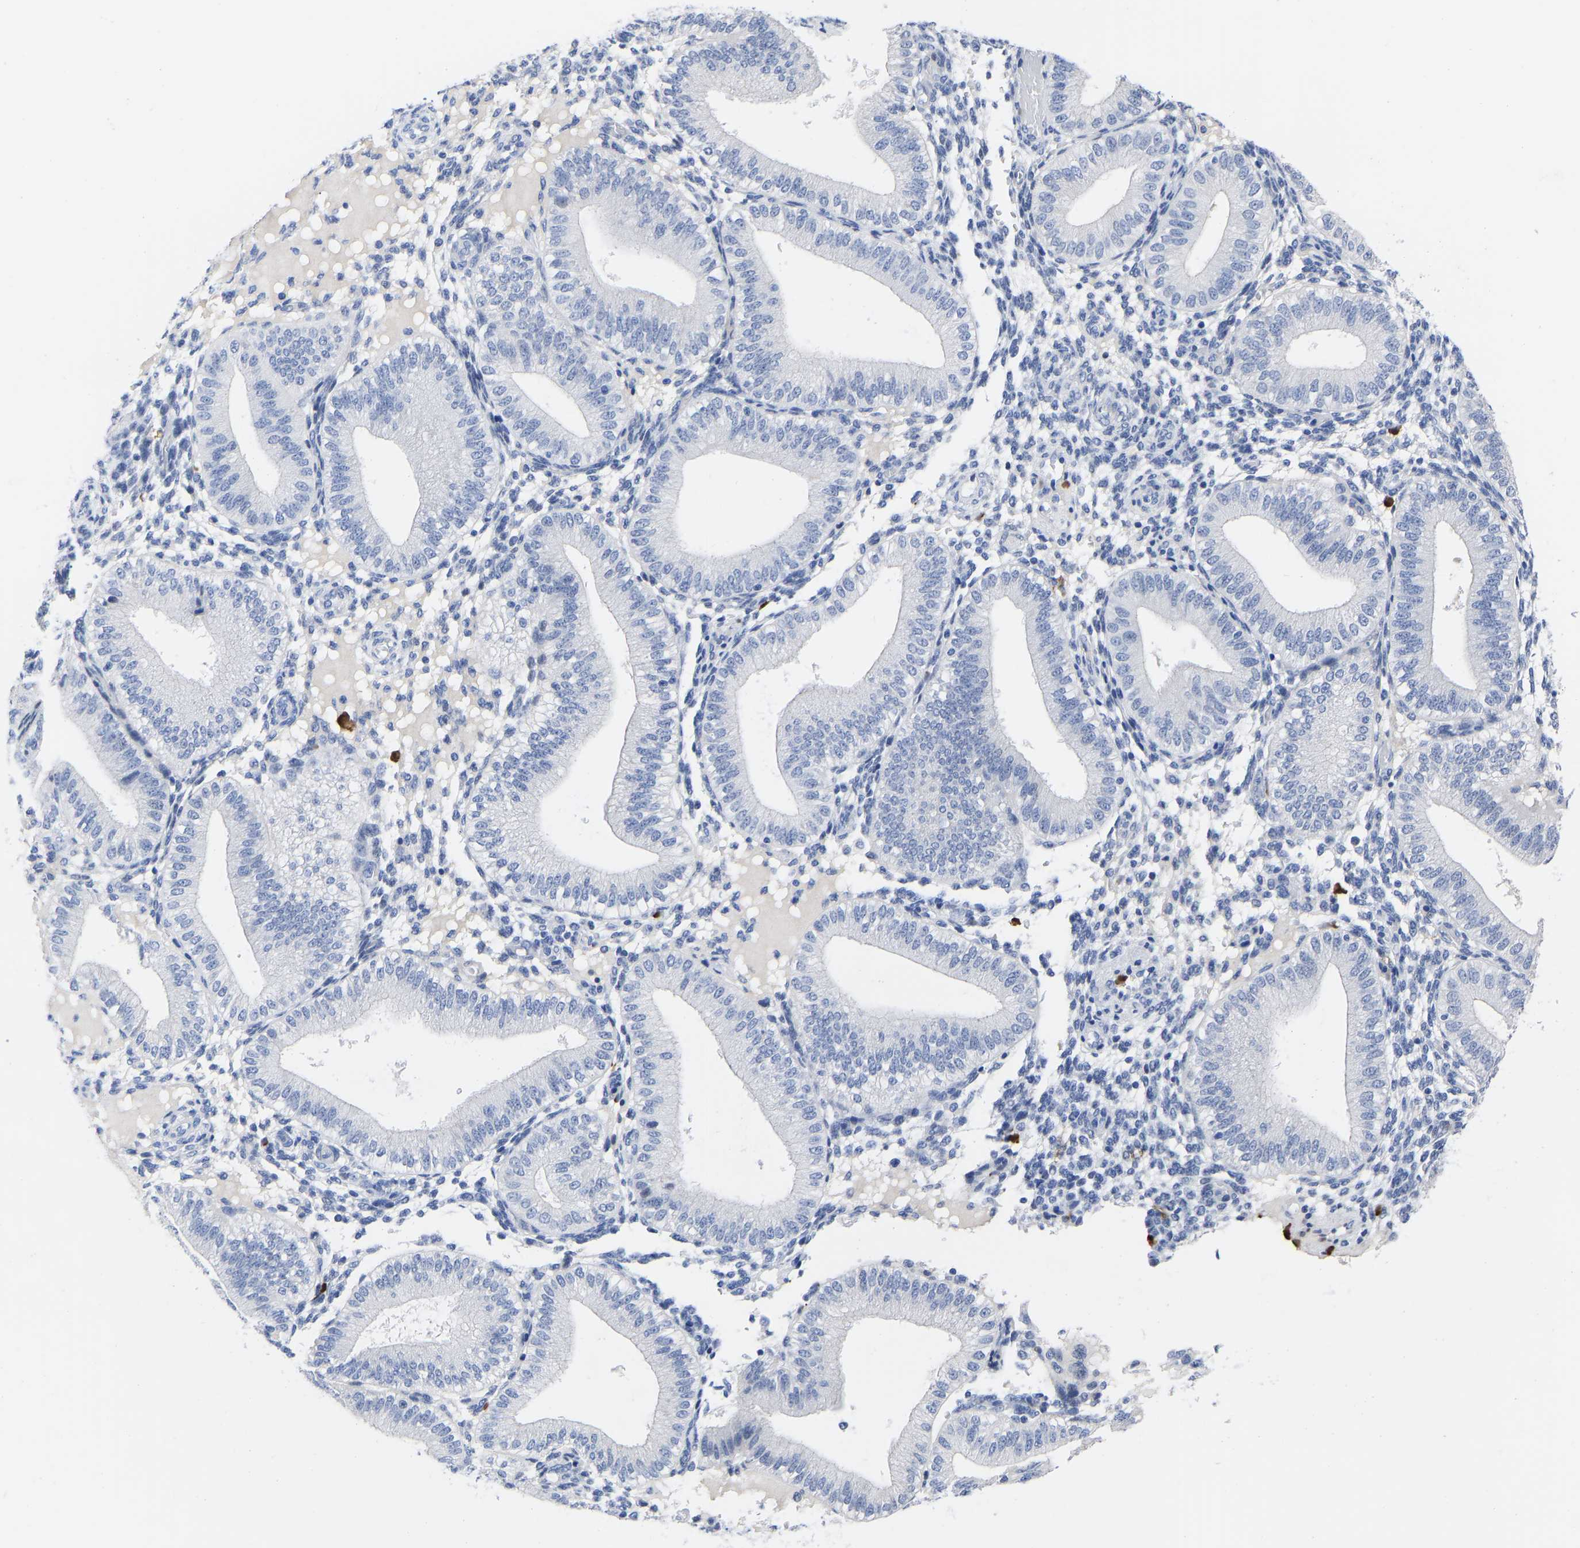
{"staining": {"intensity": "negative", "quantity": "none", "location": "none"}, "tissue": "endometrium", "cell_type": "Cells in endometrial stroma", "image_type": "normal", "snomed": [{"axis": "morphology", "description": "Normal tissue, NOS"}, {"axis": "topography", "description": "Endometrium"}], "caption": "This image is of unremarkable endometrium stained with IHC to label a protein in brown with the nuclei are counter-stained blue. There is no staining in cells in endometrial stroma. The staining is performed using DAB (3,3'-diaminobenzidine) brown chromogen with nuclei counter-stained in using hematoxylin.", "gene": "GPA33", "patient": {"sex": "female", "age": 39}}